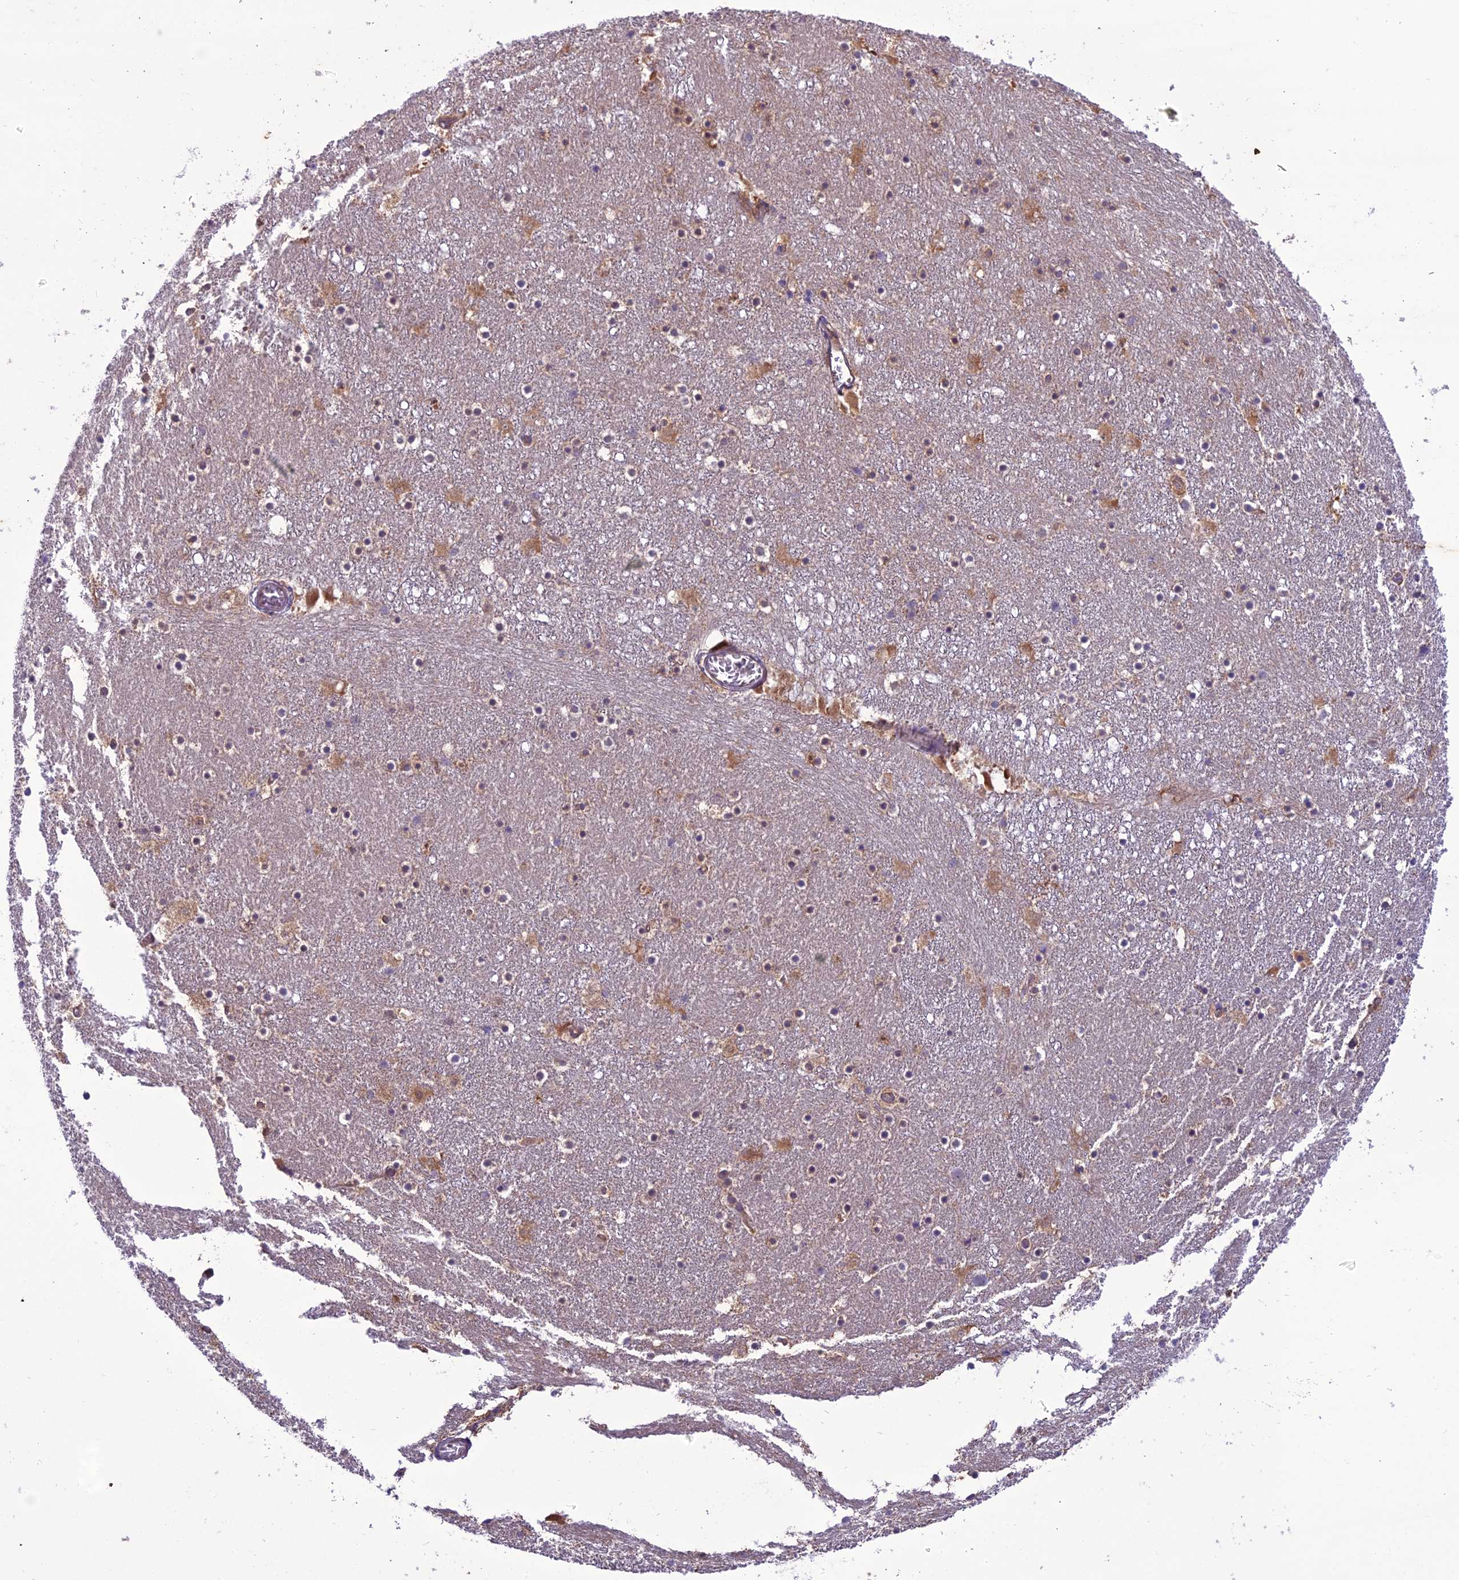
{"staining": {"intensity": "strong", "quantity": "<25%", "location": "cytoplasmic/membranous"}, "tissue": "caudate", "cell_type": "Glial cells", "image_type": "normal", "snomed": [{"axis": "morphology", "description": "Normal tissue, NOS"}, {"axis": "topography", "description": "Lateral ventricle wall"}], "caption": "Glial cells demonstrate strong cytoplasmic/membranous positivity in approximately <25% of cells in benign caudate. (brown staining indicates protein expression, while blue staining denotes nuclei).", "gene": "BORCS6", "patient": {"sex": "male", "age": 45}}